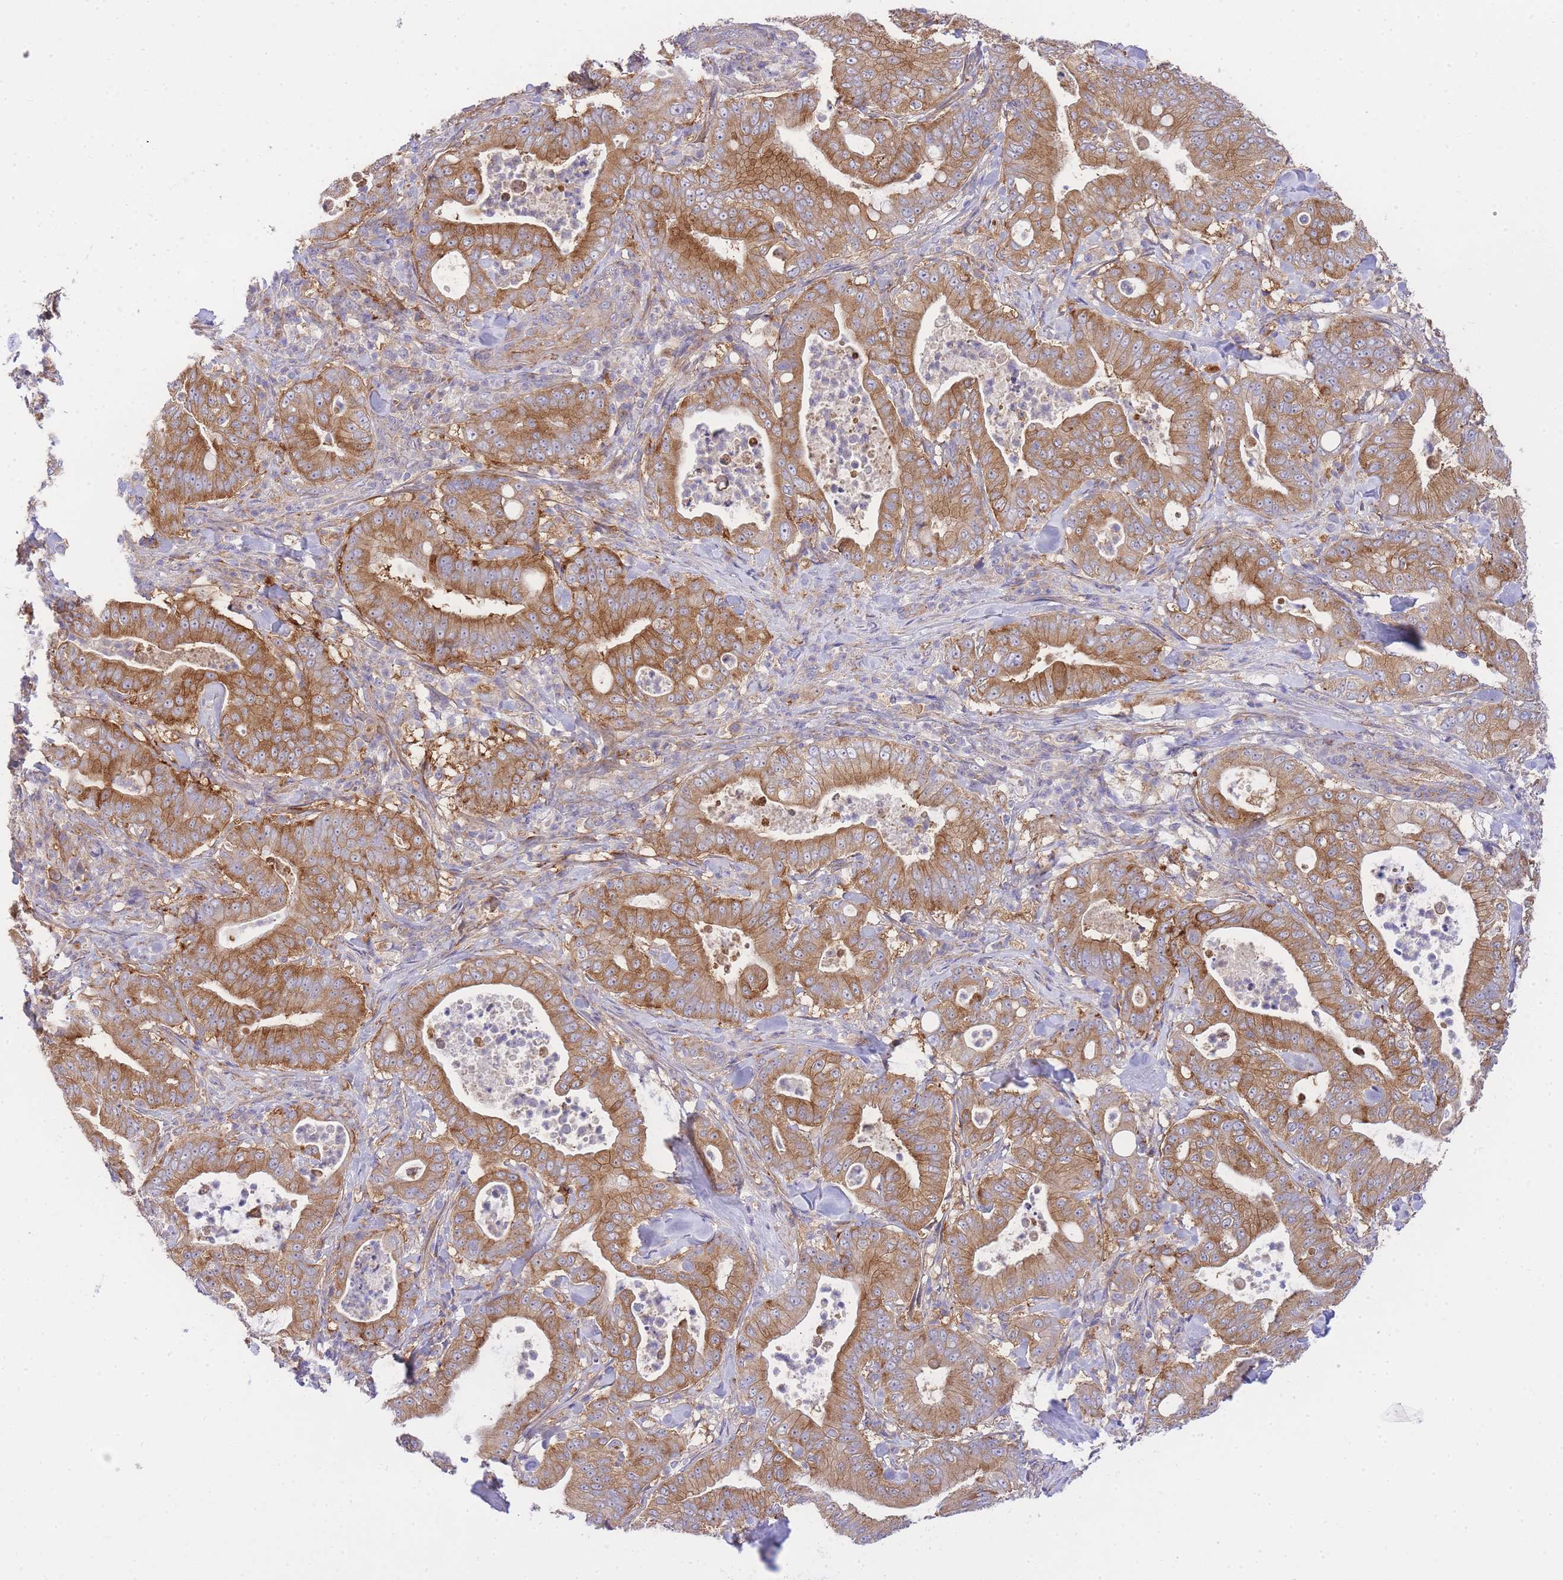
{"staining": {"intensity": "moderate", "quantity": ">75%", "location": "cytoplasmic/membranous"}, "tissue": "pancreatic cancer", "cell_type": "Tumor cells", "image_type": "cancer", "snomed": [{"axis": "morphology", "description": "Adenocarcinoma, NOS"}, {"axis": "topography", "description": "Pancreas"}], "caption": "Immunohistochemistry (IHC) (DAB (3,3'-diaminobenzidine)) staining of pancreatic adenocarcinoma displays moderate cytoplasmic/membranous protein staining in approximately >75% of tumor cells.", "gene": "INSYN2B", "patient": {"sex": "male", "age": 71}}